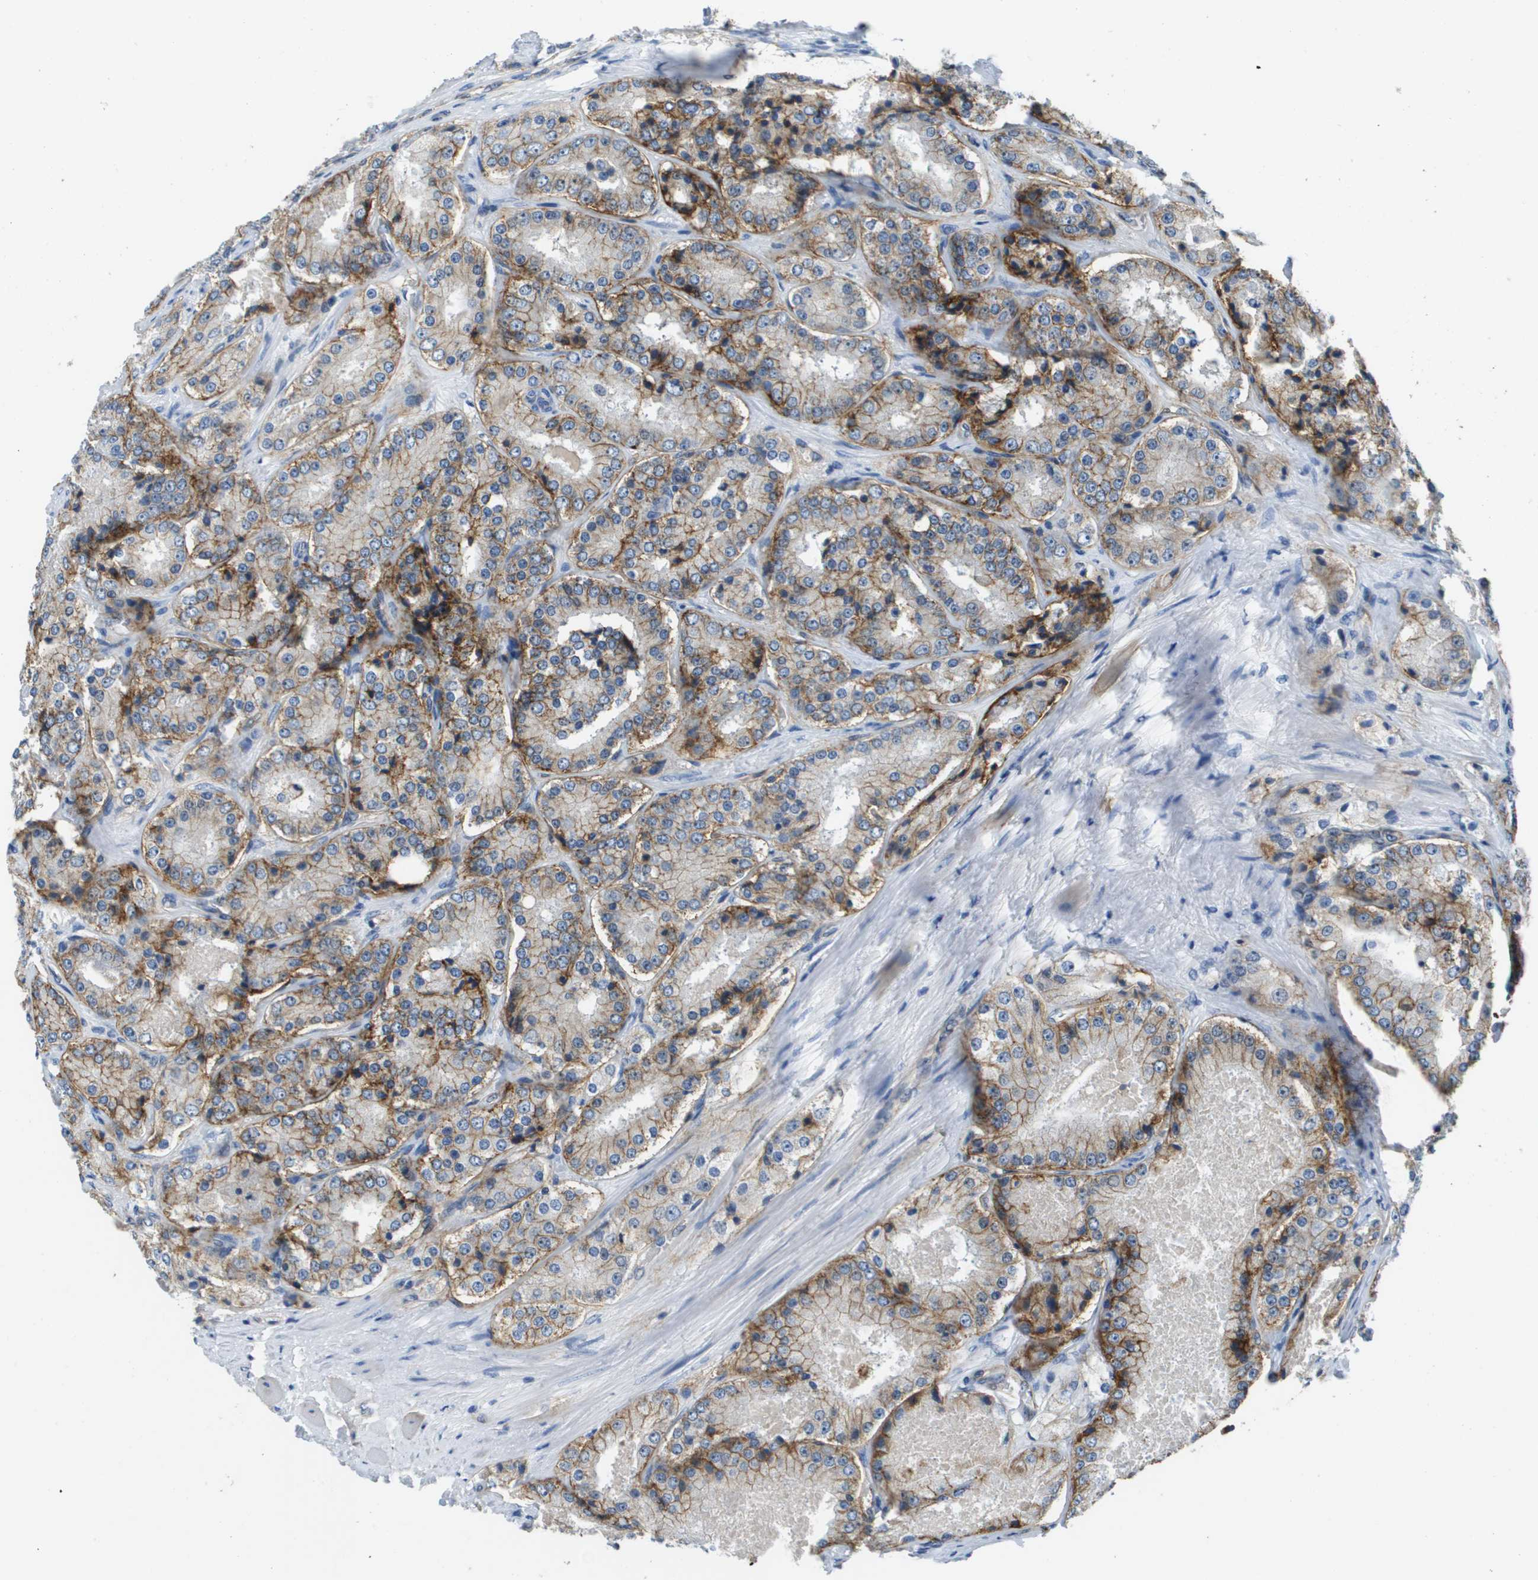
{"staining": {"intensity": "moderate", "quantity": "25%-75%", "location": "cytoplasmic/membranous"}, "tissue": "prostate cancer", "cell_type": "Tumor cells", "image_type": "cancer", "snomed": [{"axis": "morphology", "description": "Adenocarcinoma, High grade"}, {"axis": "topography", "description": "Prostate"}], "caption": "Tumor cells show medium levels of moderate cytoplasmic/membranous staining in about 25%-75% of cells in prostate cancer (high-grade adenocarcinoma).", "gene": "ITGA6", "patient": {"sex": "male", "age": 65}}